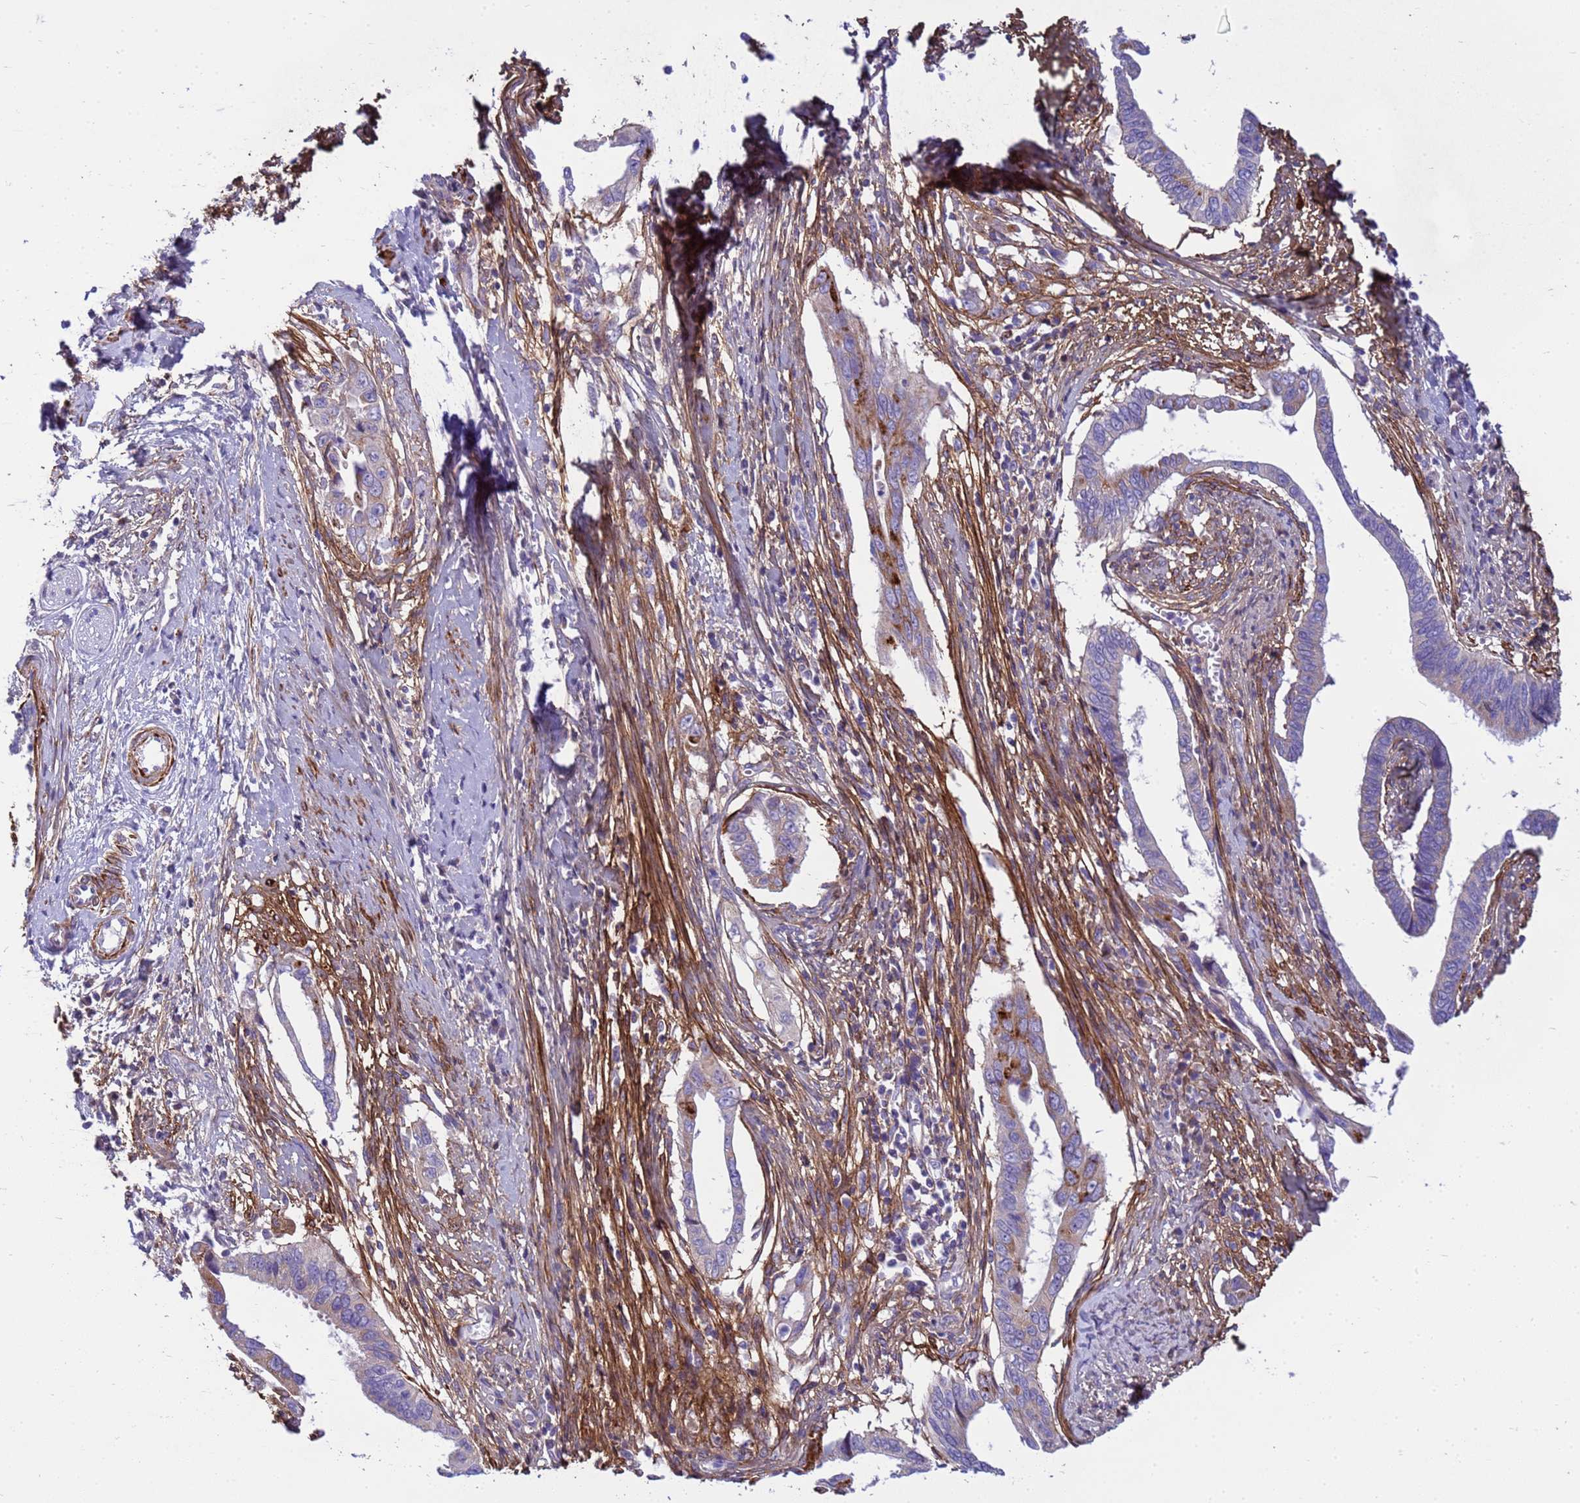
{"staining": {"intensity": "moderate", "quantity": "<25%", "location": "cytoplasmic/membranous"}, "tissue": "cervical cancer", "cell_type": "Tumor cells", "image_type": "cancer", "snomed": [{"axis": "morphology", "description": "Adenocarcinoma, NOS"}, {"axis": "topography", "description": "Cervix"}], "caption": "An IHC micrograph of tumor tissue is shown. Protein staining in brown shows moderate cytoplasmic/membranous positivity in cervical cancer (adenocarcinoma) within tumor cells. Ihc stains the protein in brown and the nuclei are stained blue.", "gene": "P2RX7", "patient": {"sex": "female", "age": 42}}